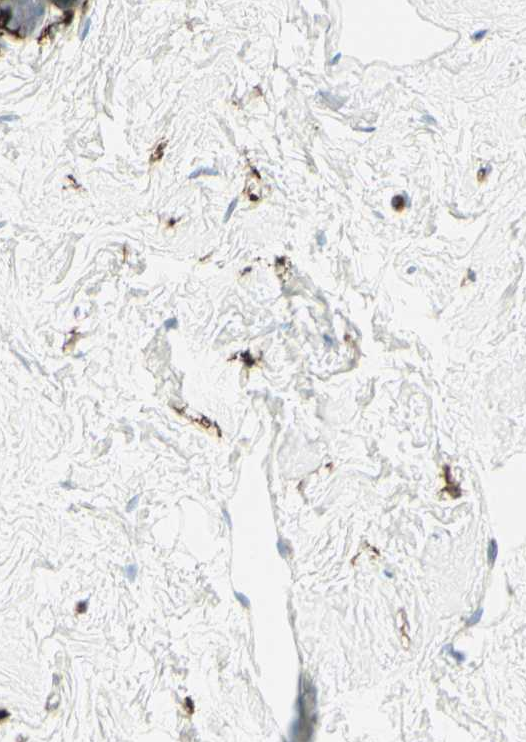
{"staining": {"intensity": "negative", "quantity": "none", "location": "none"}, "tissue": "breast", "cell_type": "Adipocytes", "image_type": "normal", "snomed": [{"axis": "morphology", "description": "Normal tissue, NOS"}, {"axis": "topography", "description": "Breast"}], "caption": "Protein analysis of unremarkable breast shows no significant expression in adipocytes.", "gene": "HLA", "patient": {"sex": "female", "age": 23}}